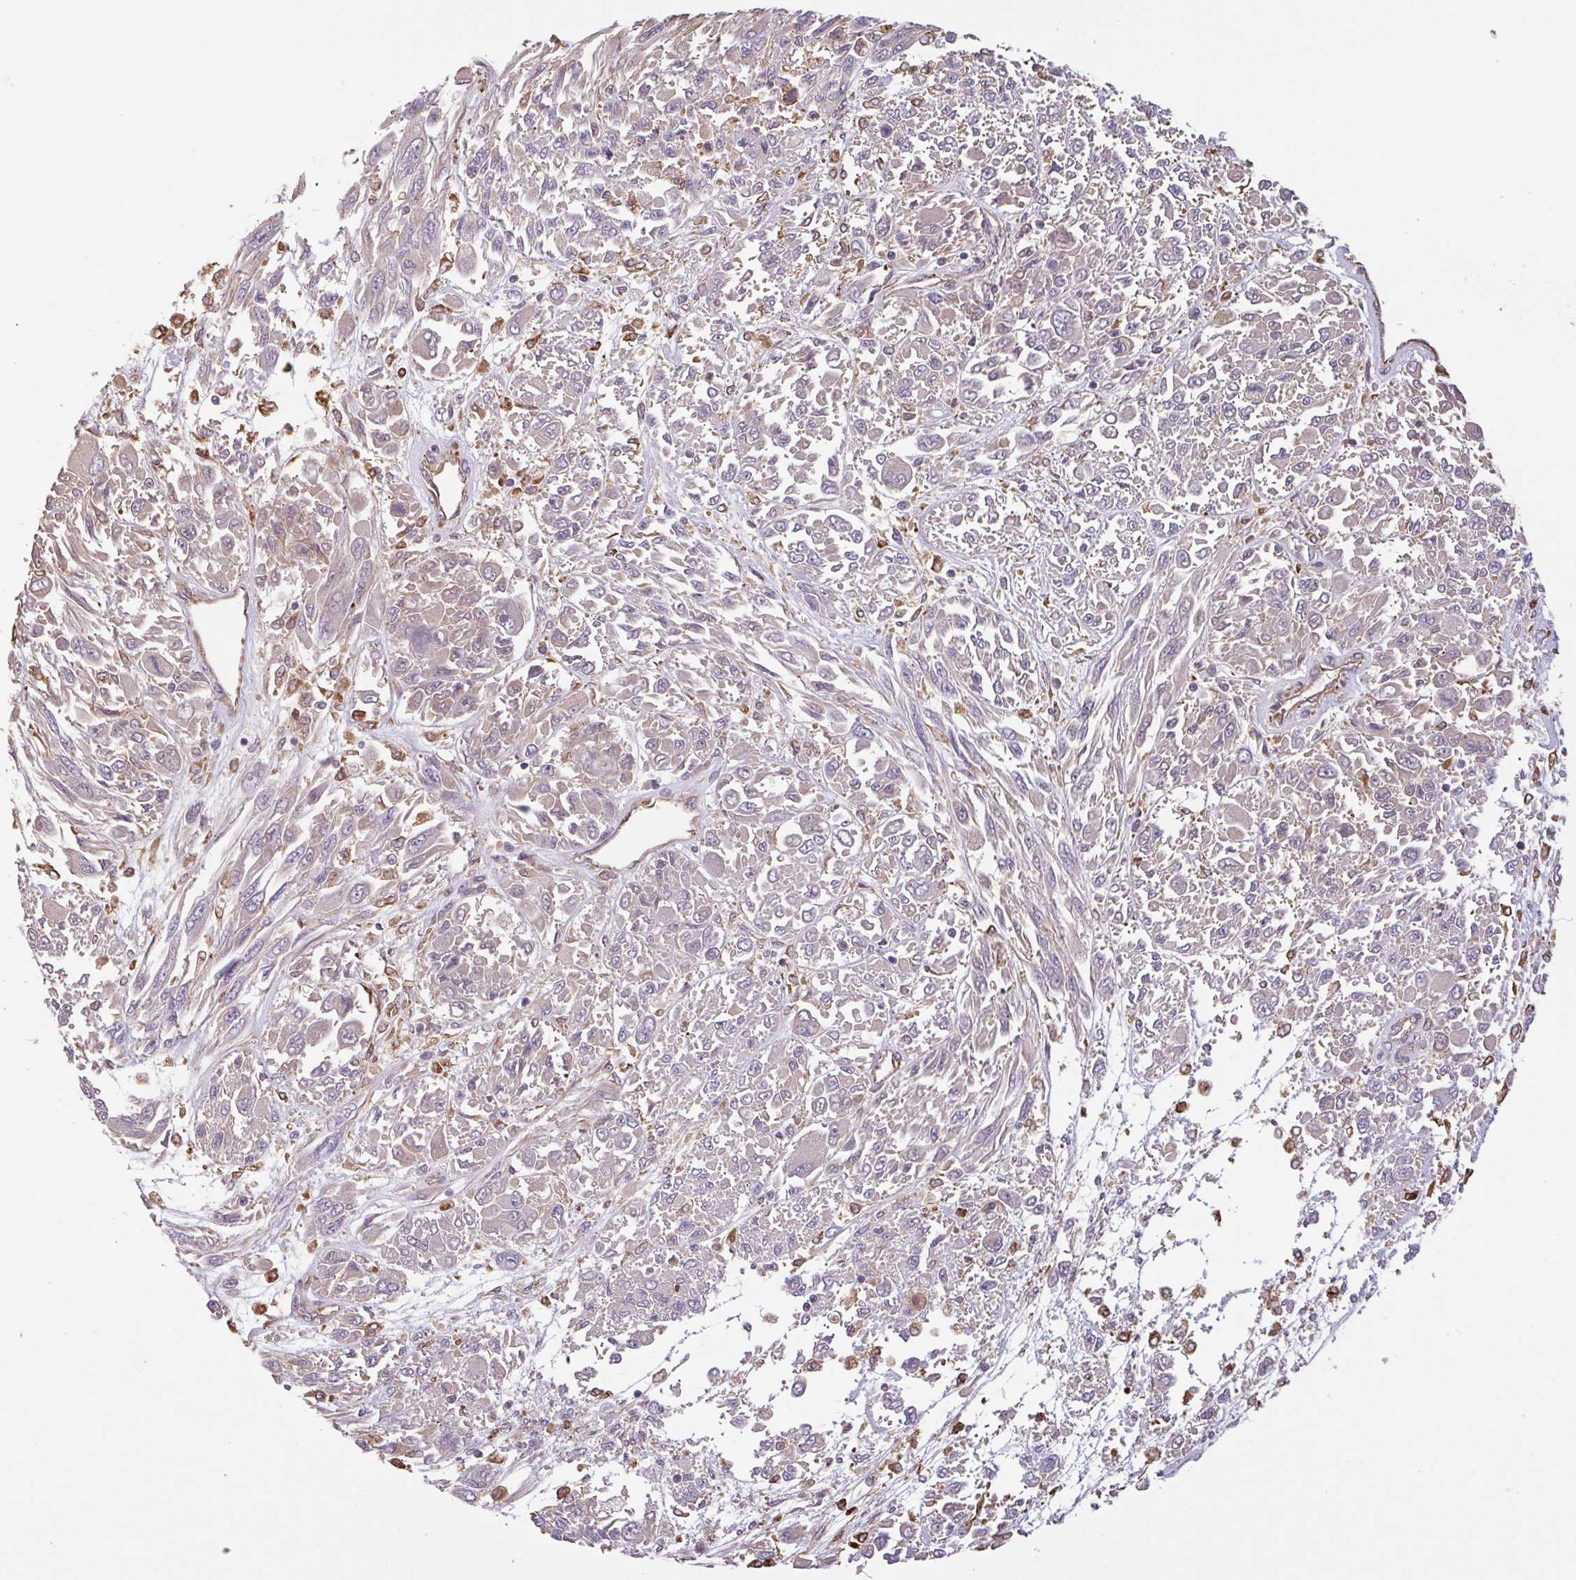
{"staining": {"intensity": "weak", "quantity": "<25%", "location": "cytoplasmic/membranous"}, "tissue": "melanoma", "cell_type": "Tumor cells", "image_type": "cancer", "snomed": [{"axis": "morphology", "description": "Malignant melanoma, NOS"}, {"axis": "topography", "description": "Skin"}], "caption": "There is no significant expression in tumor cells of malignant melanoma. The staining was performed using DAB to visualize the protein expression in brown, while the nuclei were stained in blue with hematoxylin (Magnification: 20x).", "gene": "ZNF790", "patient": {"sex": "female", "age": 91}}